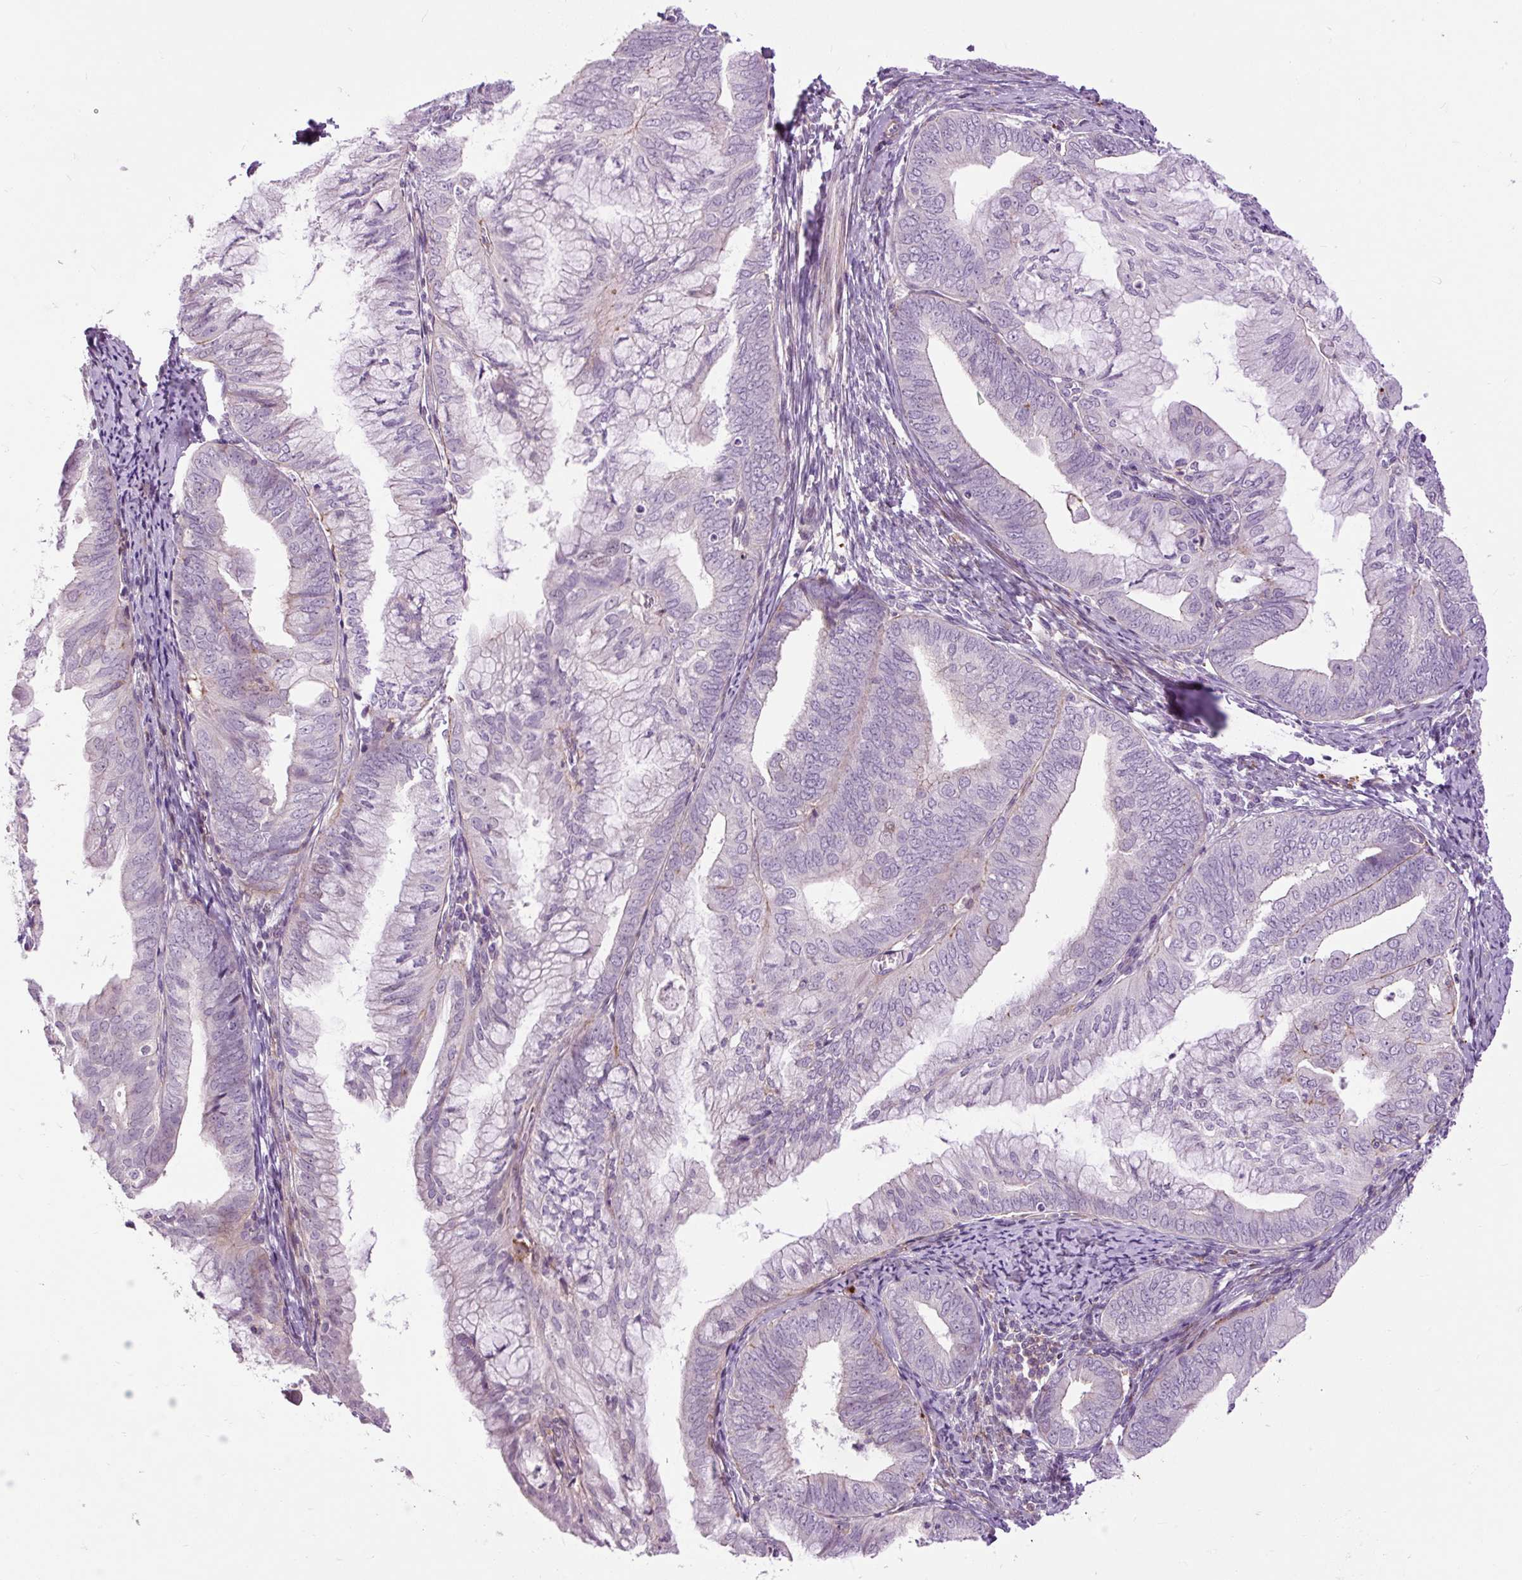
{"staining": {"intensity": "negative", "quantity": "none", "location": "none"}, "tissue": "endometrial cancer", "cell_type": "Tumor cells", "image_type": "cancer", "snomed": [{"axis": "morphology", "description": "Adenocarcinoma, NOS"}, {"axis": "topography", "description": "Endometrium"}], "caption": "High power microscopy micrograph of an immunohistochemistry histopathology image of adenocarcinoma (endometrial), revealing no significant staining in tumor cells. (Brightfield microscopy of DAB immunohistochemistry (IHC) at high magnification).", "gene": "ZNF197", "patient": {"sex": "female", "age": 75}}